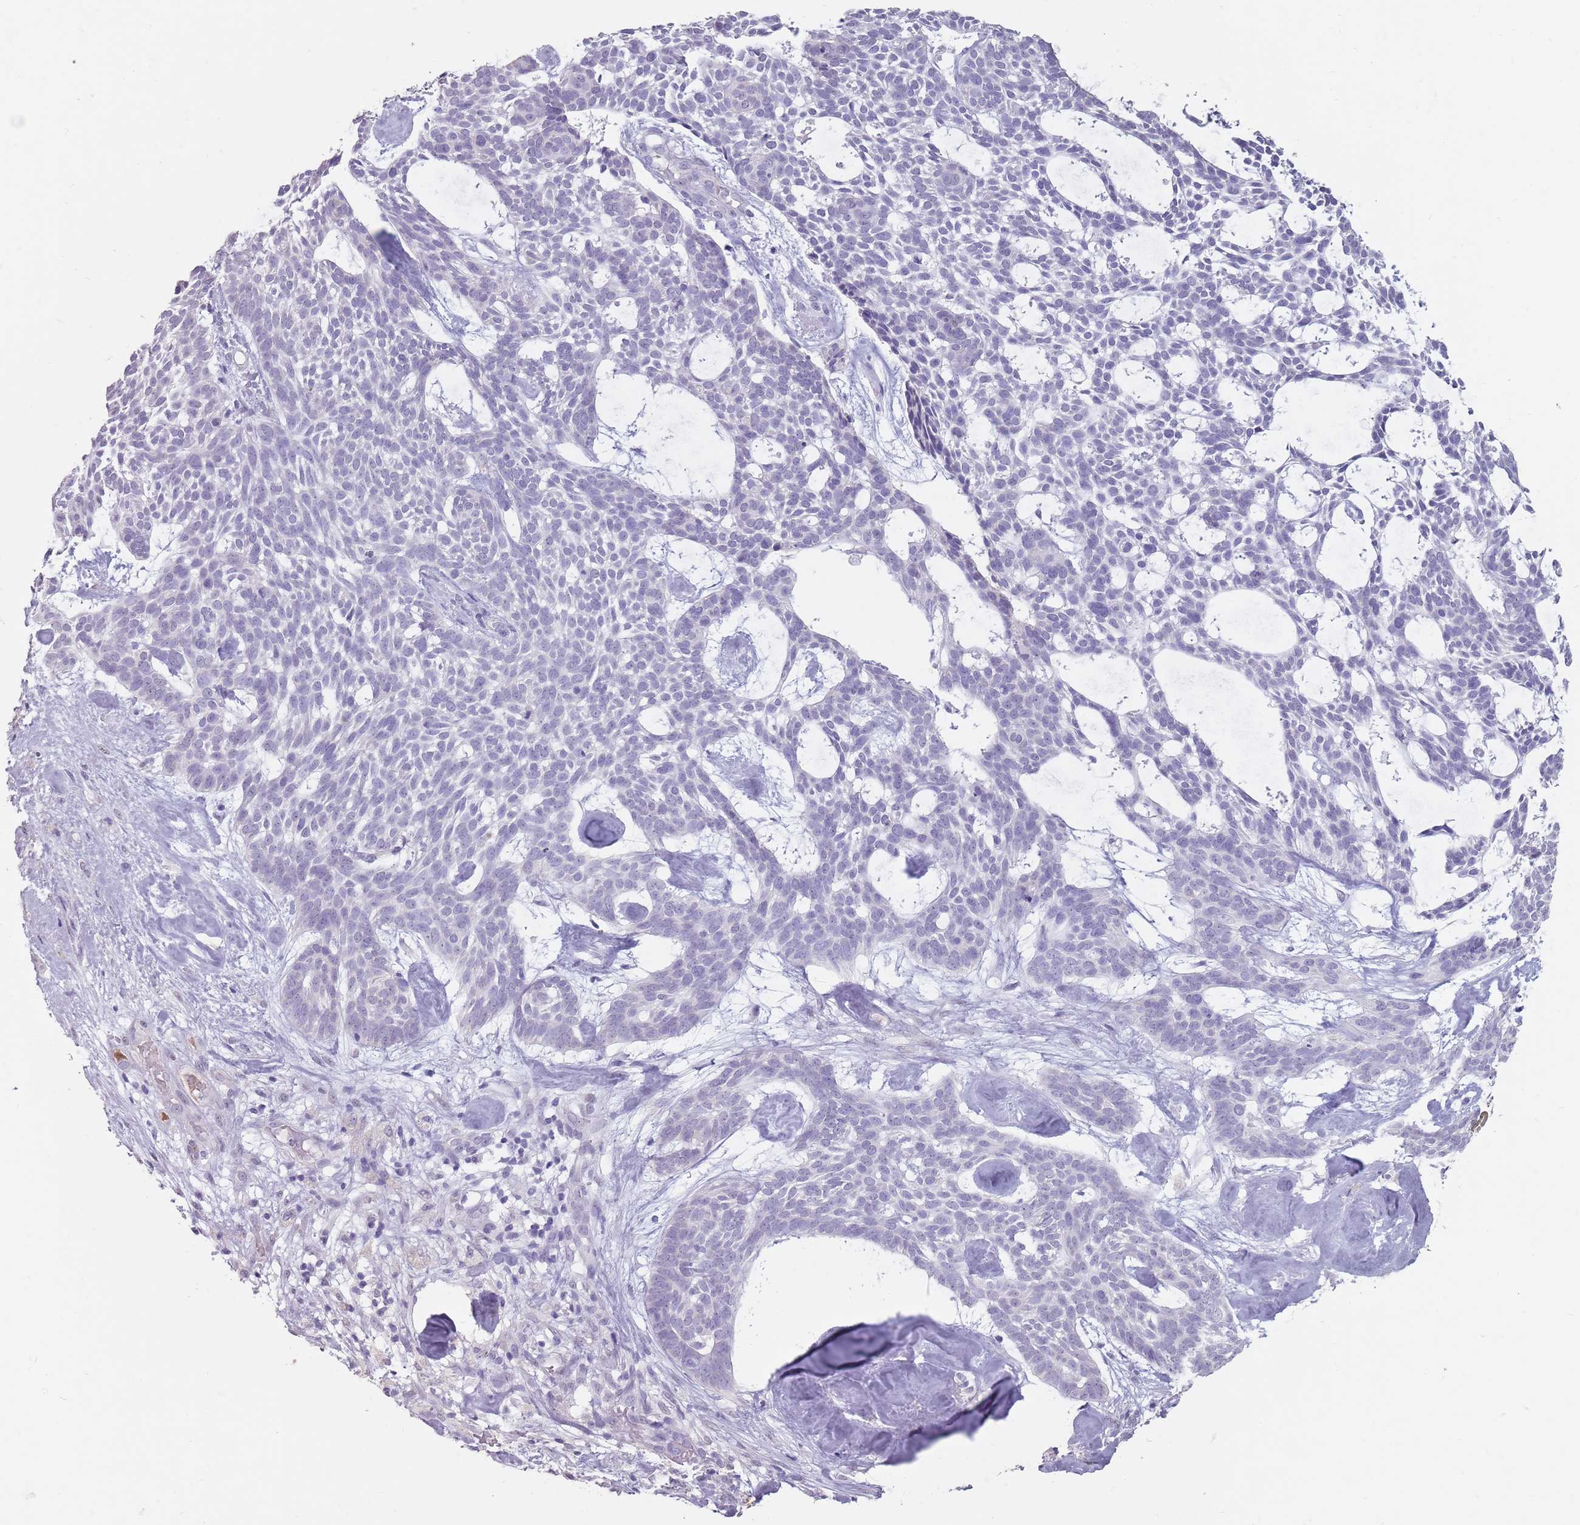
{"staining": {"intensity": "negative", "quantity": "none", "location": "none"}, "tissue": "skin cancer", "cell_type": "Tumor cells", "image_type": "cancer", "snomed": [{"axis": "morphology", "description": "Basal cell carcinoma"}, {"axis": "topography", "description": "Skin"}], "caption": "Immunohistochemistry micrograph of human skin cancer (basal cell carcinoma) stained for a protein (brown), which shows no positivity in tumor cells.", "gene": "STYK1", "patient": {"sex": "male", "age": 61}}